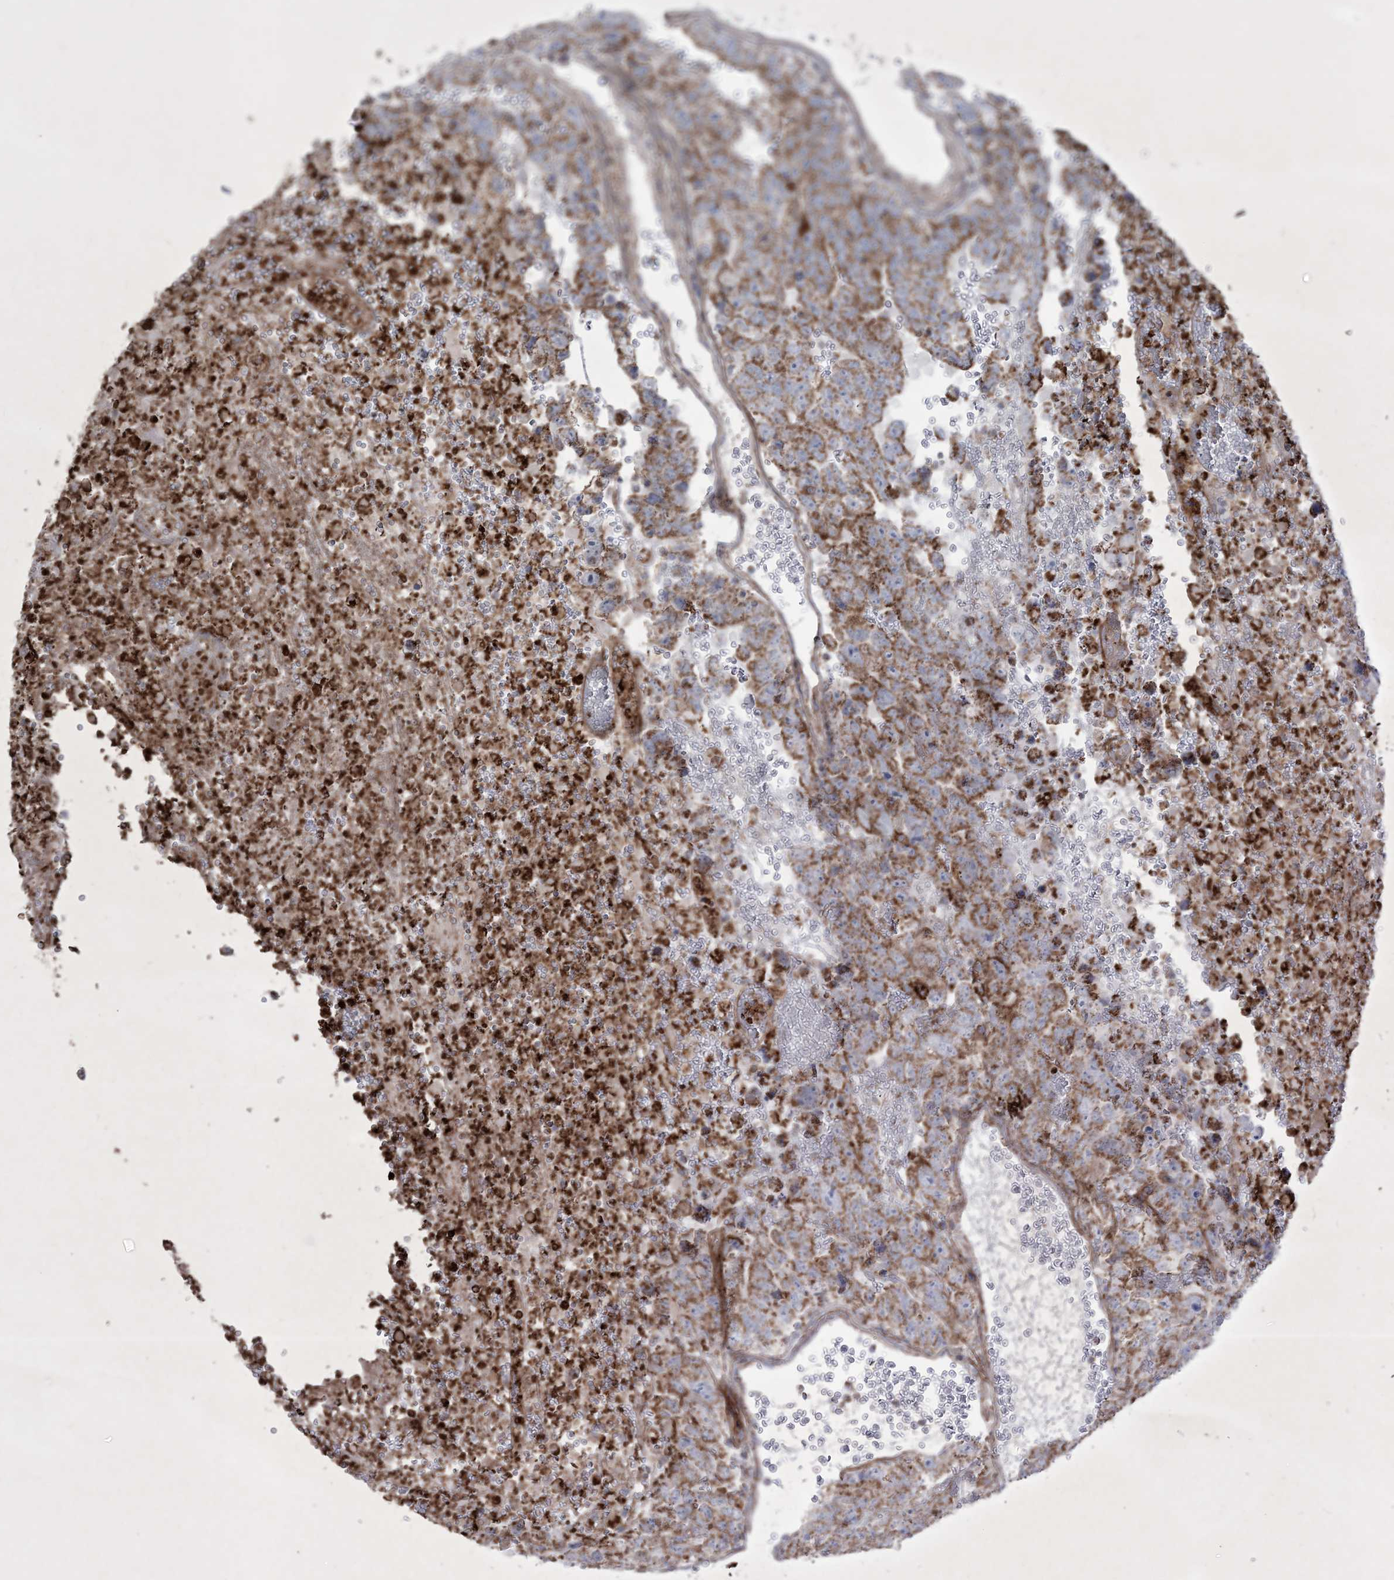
{"staining": {"intensity": "moderate", "quantity": ">75%", "location": "cytoplasmic/membranous"}, "tissue": "testis cancer", "cell_type": "Tumor cells", "image_type": "cancer", "snomed": [{"axis": "morphology", "description": "Carcinoma, Embryonal, NOS"}, {"axis": "topography", "description": "Testis"}], "caption": "Protein expression analysis of human testis cancer (embryonal carcinoma) reveals moderate cytoplasmic/membranous expression in about >75% of tumor cells.", "gene": "RICTOR", "patient": {"sex": "male", "age": 45}}